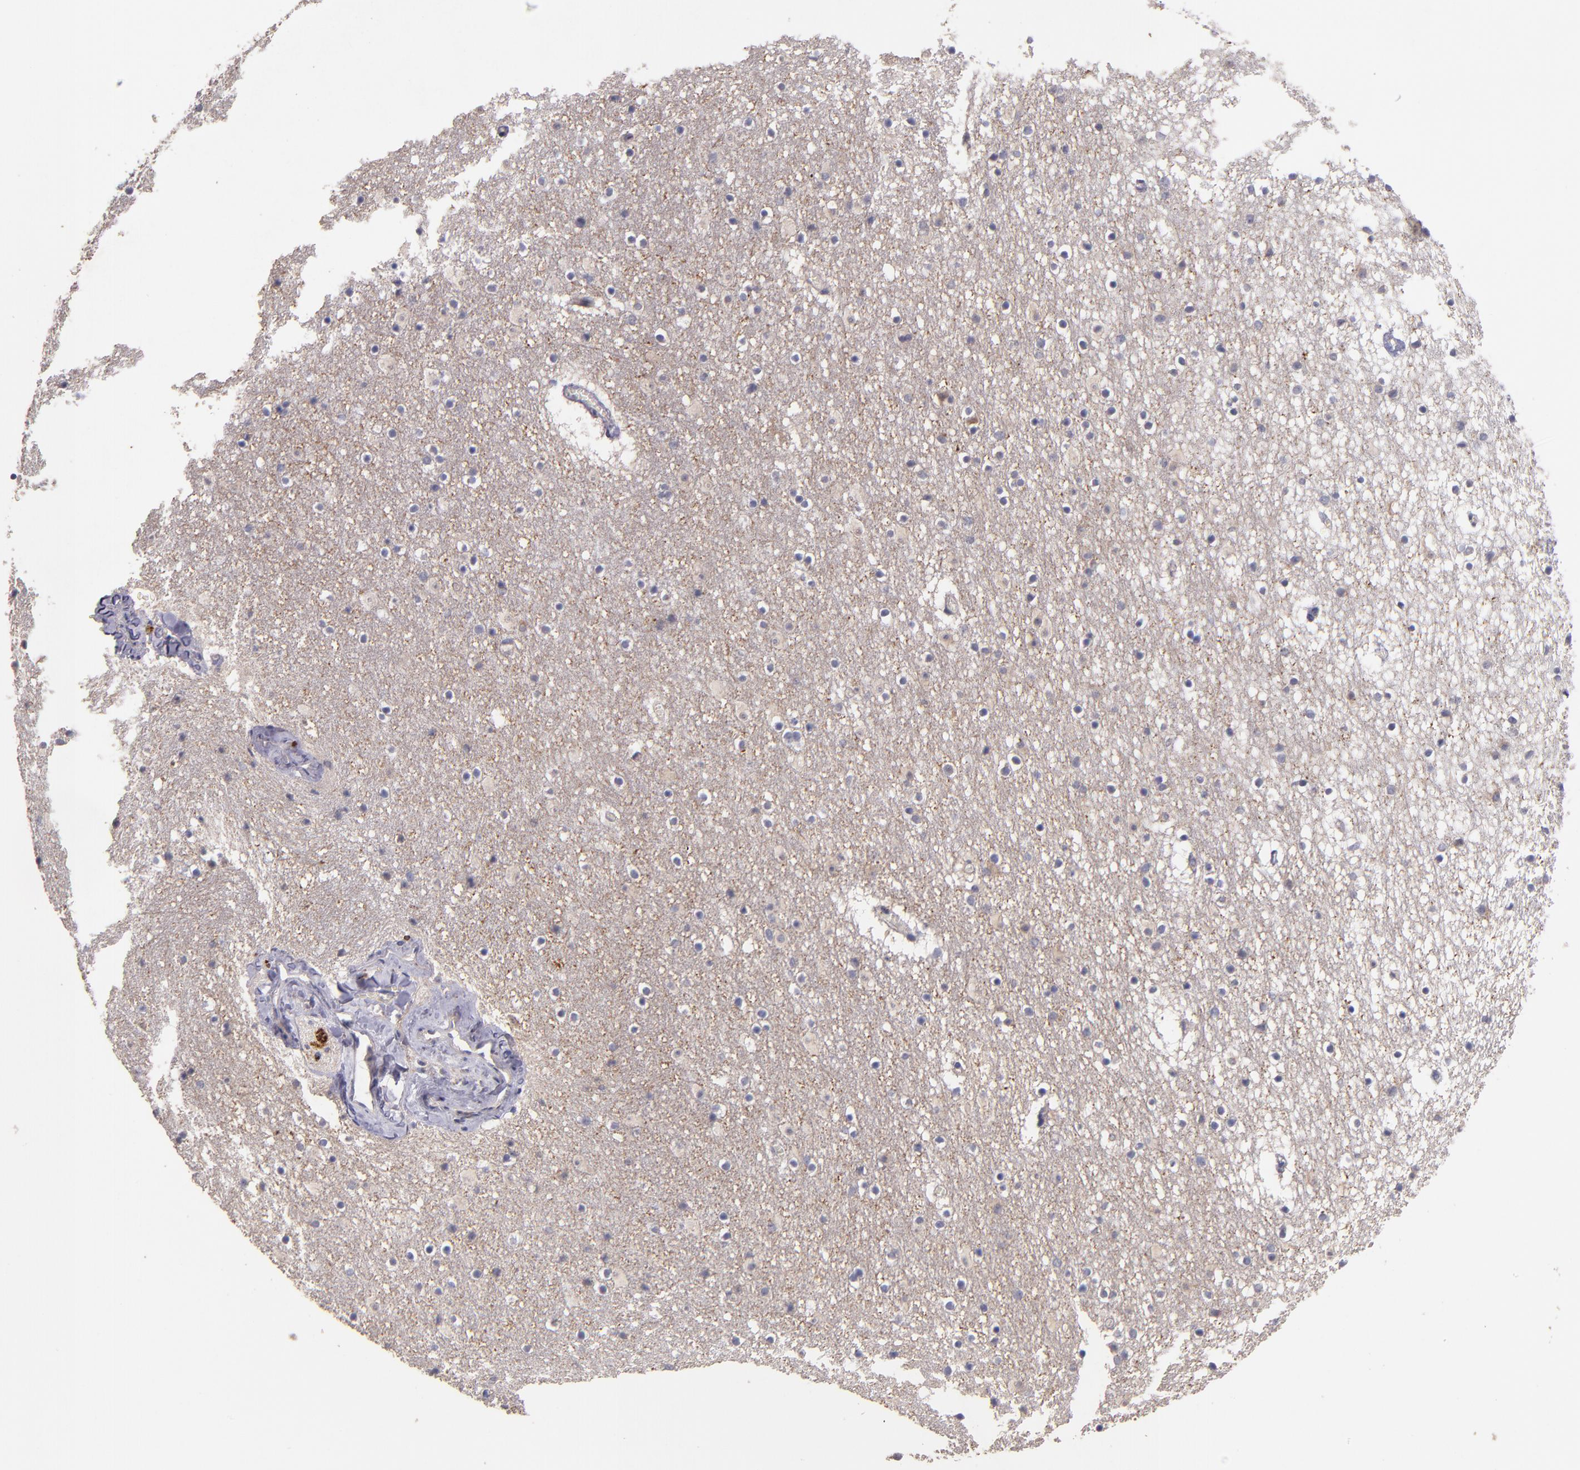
{"staining": {"intensity": "weak", "quantity": "<25%", "location": "cytoplasmic/membranous"}, "tissue": "caudate", "cell_type": "Glial cells", "image_type": "normal", "snomed": [{"axis": "morphology", "description": "Normal tissue, NOS"}, {"axis": "topography", "description": "Lateral ventricle wall"}], "caption": "The immunohistochemistry (IHC) histopathology image has no significant positivity in glial cells of caudate.", "gene": "MAGEE1", "patient": {"sex": "male", "age": 45}}